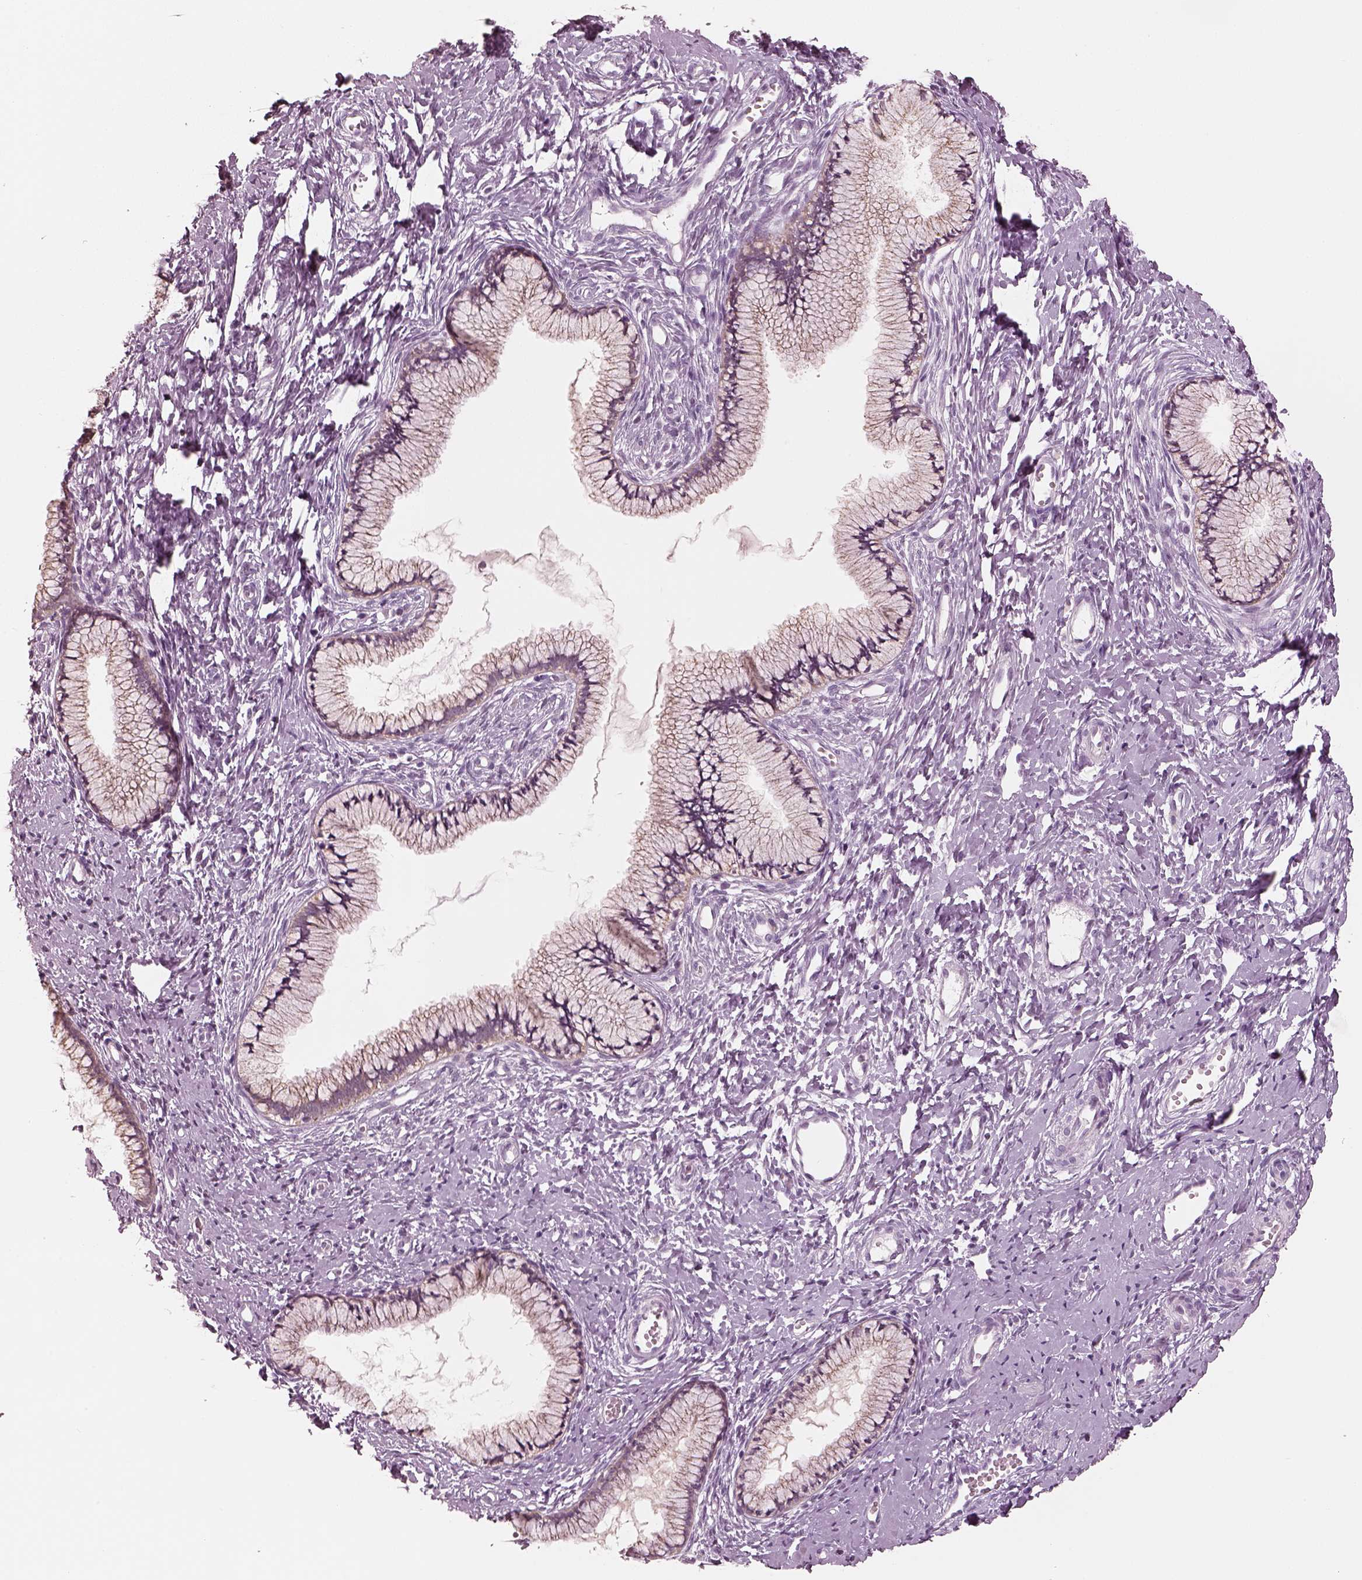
{"staining": {"intensity": "weak", "quantity": ">75%", "location": "cytoplasmic/membranous"}, "tissue": "cervix", "cell_type": "Glandular cells", "image_type": "normal", "snomed": [{"axis": "morphology", "description": "Normal tissue, NOS"}, {"axis": "topography", "description": "Cervix"}], "caption": "Glandular cells demonstrate weak cytoplasmic/membranous staining in about >75% of cells in normal cervix.", "gene": "ELSPBP1", "patient": {"sex": "female", "age": 40}}